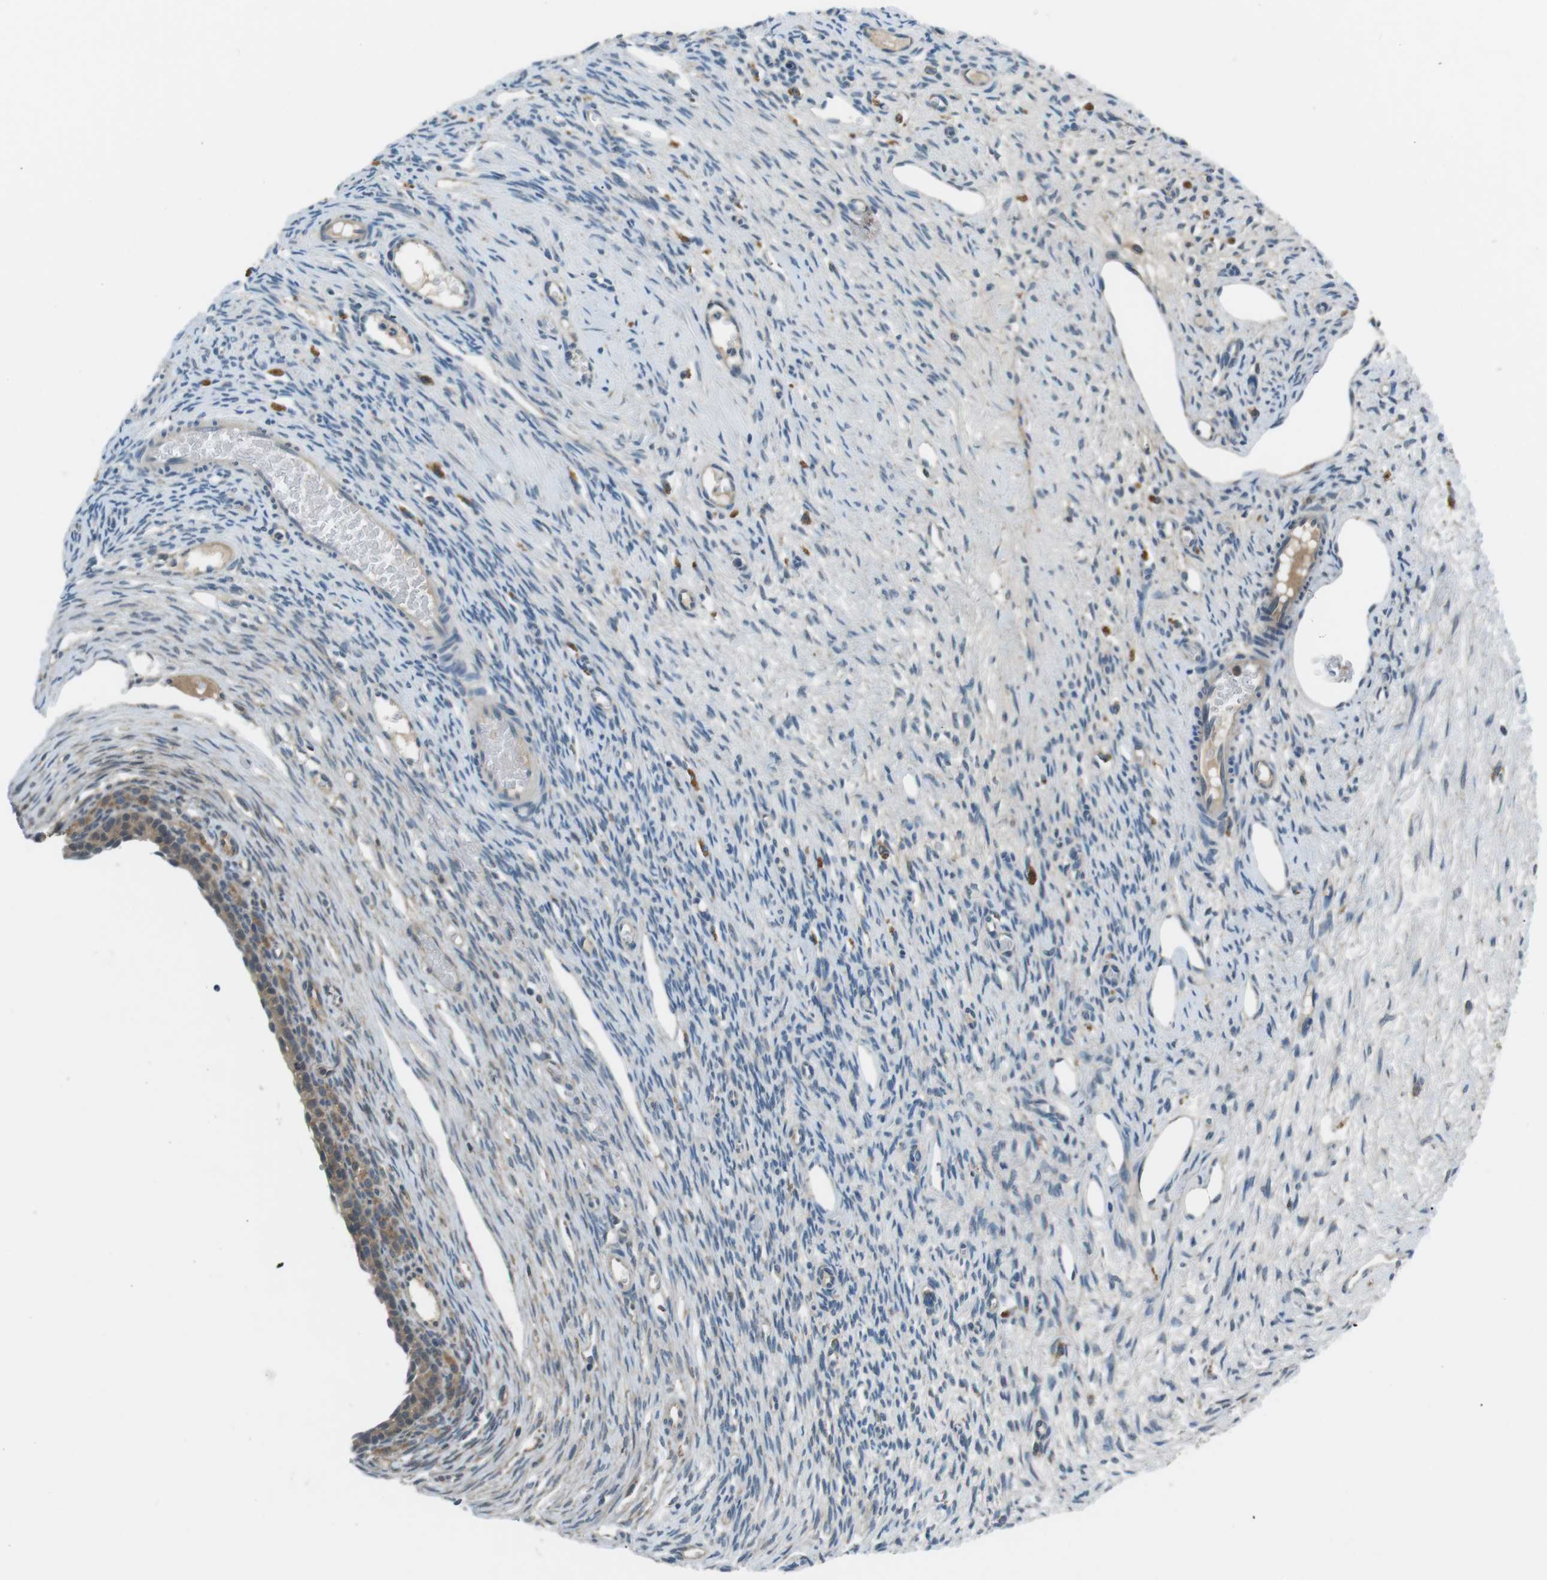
{"staining": {"intensity": "negative", "quantity": "none", "location": "none"}, "tissue": "ovary", "cell_type": "Ovarian stroma cells", "image_type": "normal", "snomed": [{"axis": "morphology", "description": "Normal tissue, NOS"}, {"axis": "topography", "description": "Ovary"}], "caption": "Ovarian stroma cells are negative for brown protein staining in benign ovary. (Brightfield microscopy of DAB IHC at high magnification).", "gene": "FAM3B", "patient": {"sex": "female", "age": 33}}